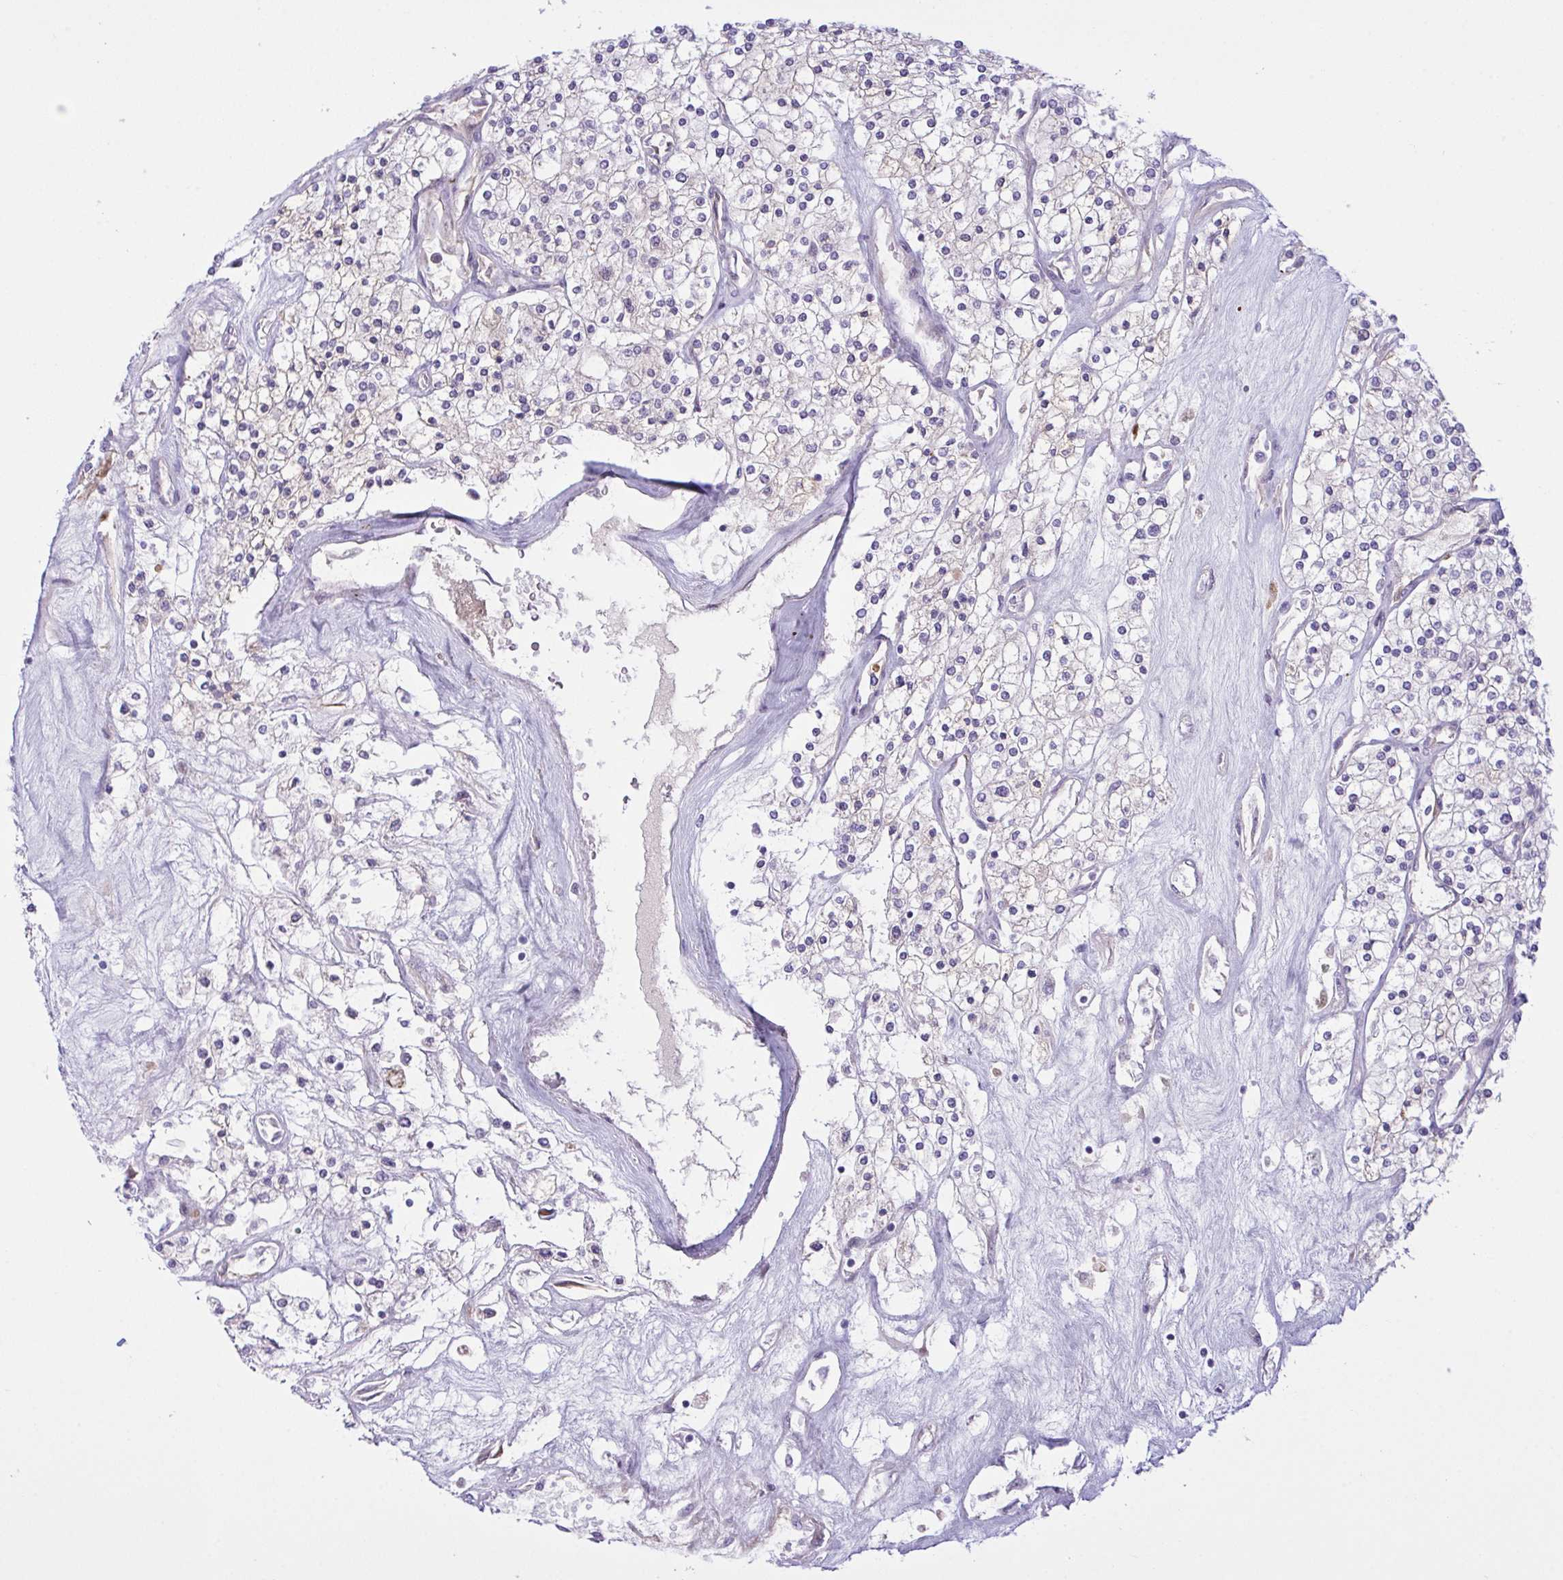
{"staining": {"intensity": "negative", "quantity": "none", "location": "none"}, "tissue": "renal cancer", "cell_type": "Tumor cells", "image_type": "cancer", "snomed": [{"axis": "morphology", "description": "Adenocarcinoma, NOS"}, {"axis": "topography", "description": "Kidney"}], "caption": "Immunohistochemistry (IHC) micrograph of neoplastic tissue: renal cancer stained with DAB shows no significant protein expression in tumor cells. The staining is performed using DAB brown chromogen with nuclei counter-stained in using hematoxylin.", "gene": "SYNPO2L", "patient": {"sex": "male", "age": 80}}